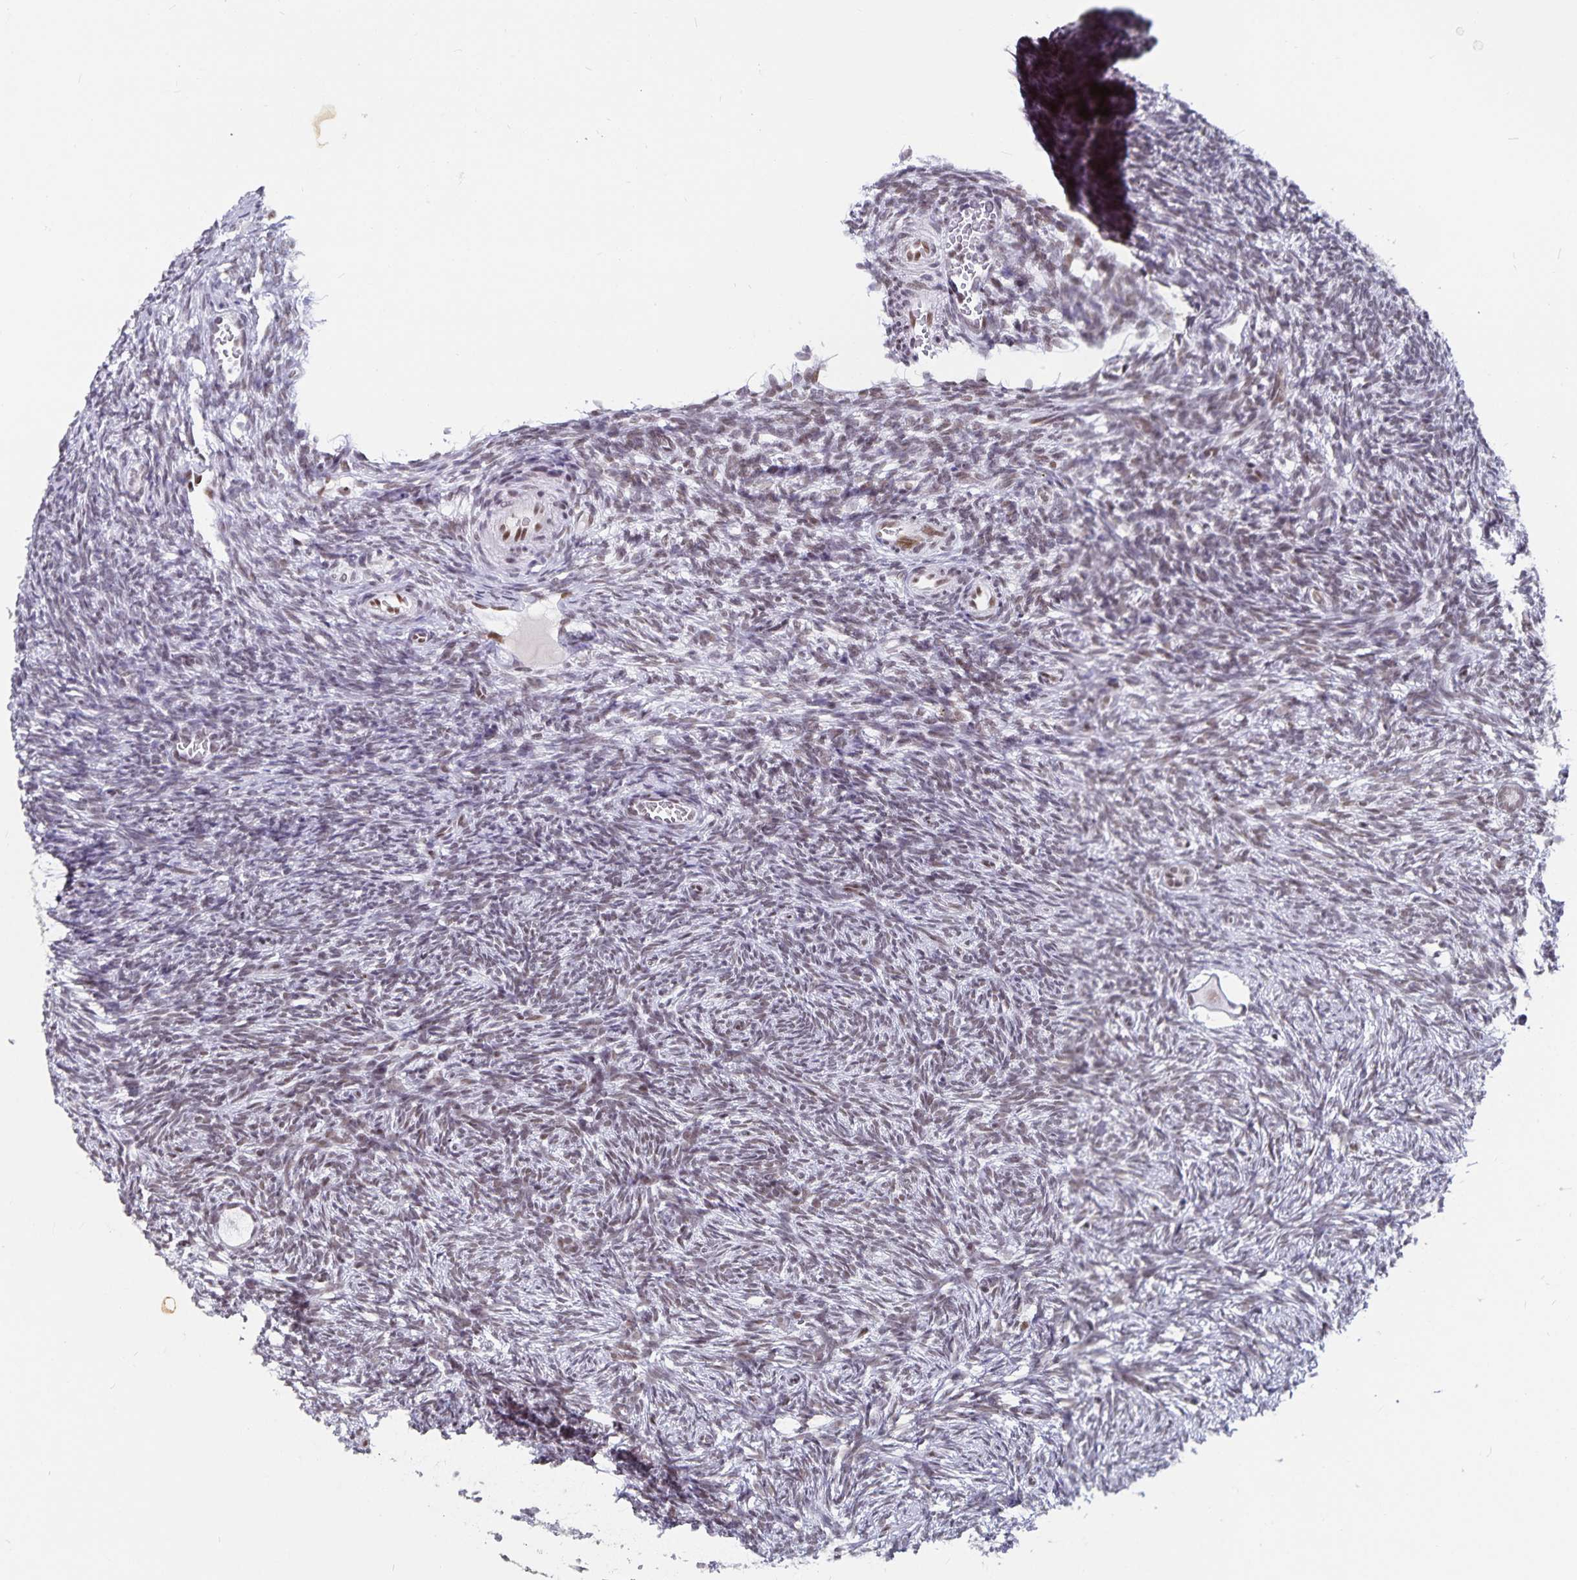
{"staining": {"intensity": "weak", "quantity": "25%-75%", "location": "nuclear"}, "tissue": "ovary", "cell_type": "Follicle cells", "image_type": "normal", "snomed": [{"axis": "morphology", "description": "Normal tissue, NOS"}, {"axis": "topography", "description": "Ovary"}], "caption": "Immunohistochemistry (IHC) (DAB) staining of normal ovary displays weak nuclear protein staining in approximately 25%-75% of follicle cells.", "gene": "PBX2", "patient": {"sex": "female", "age": 34}}